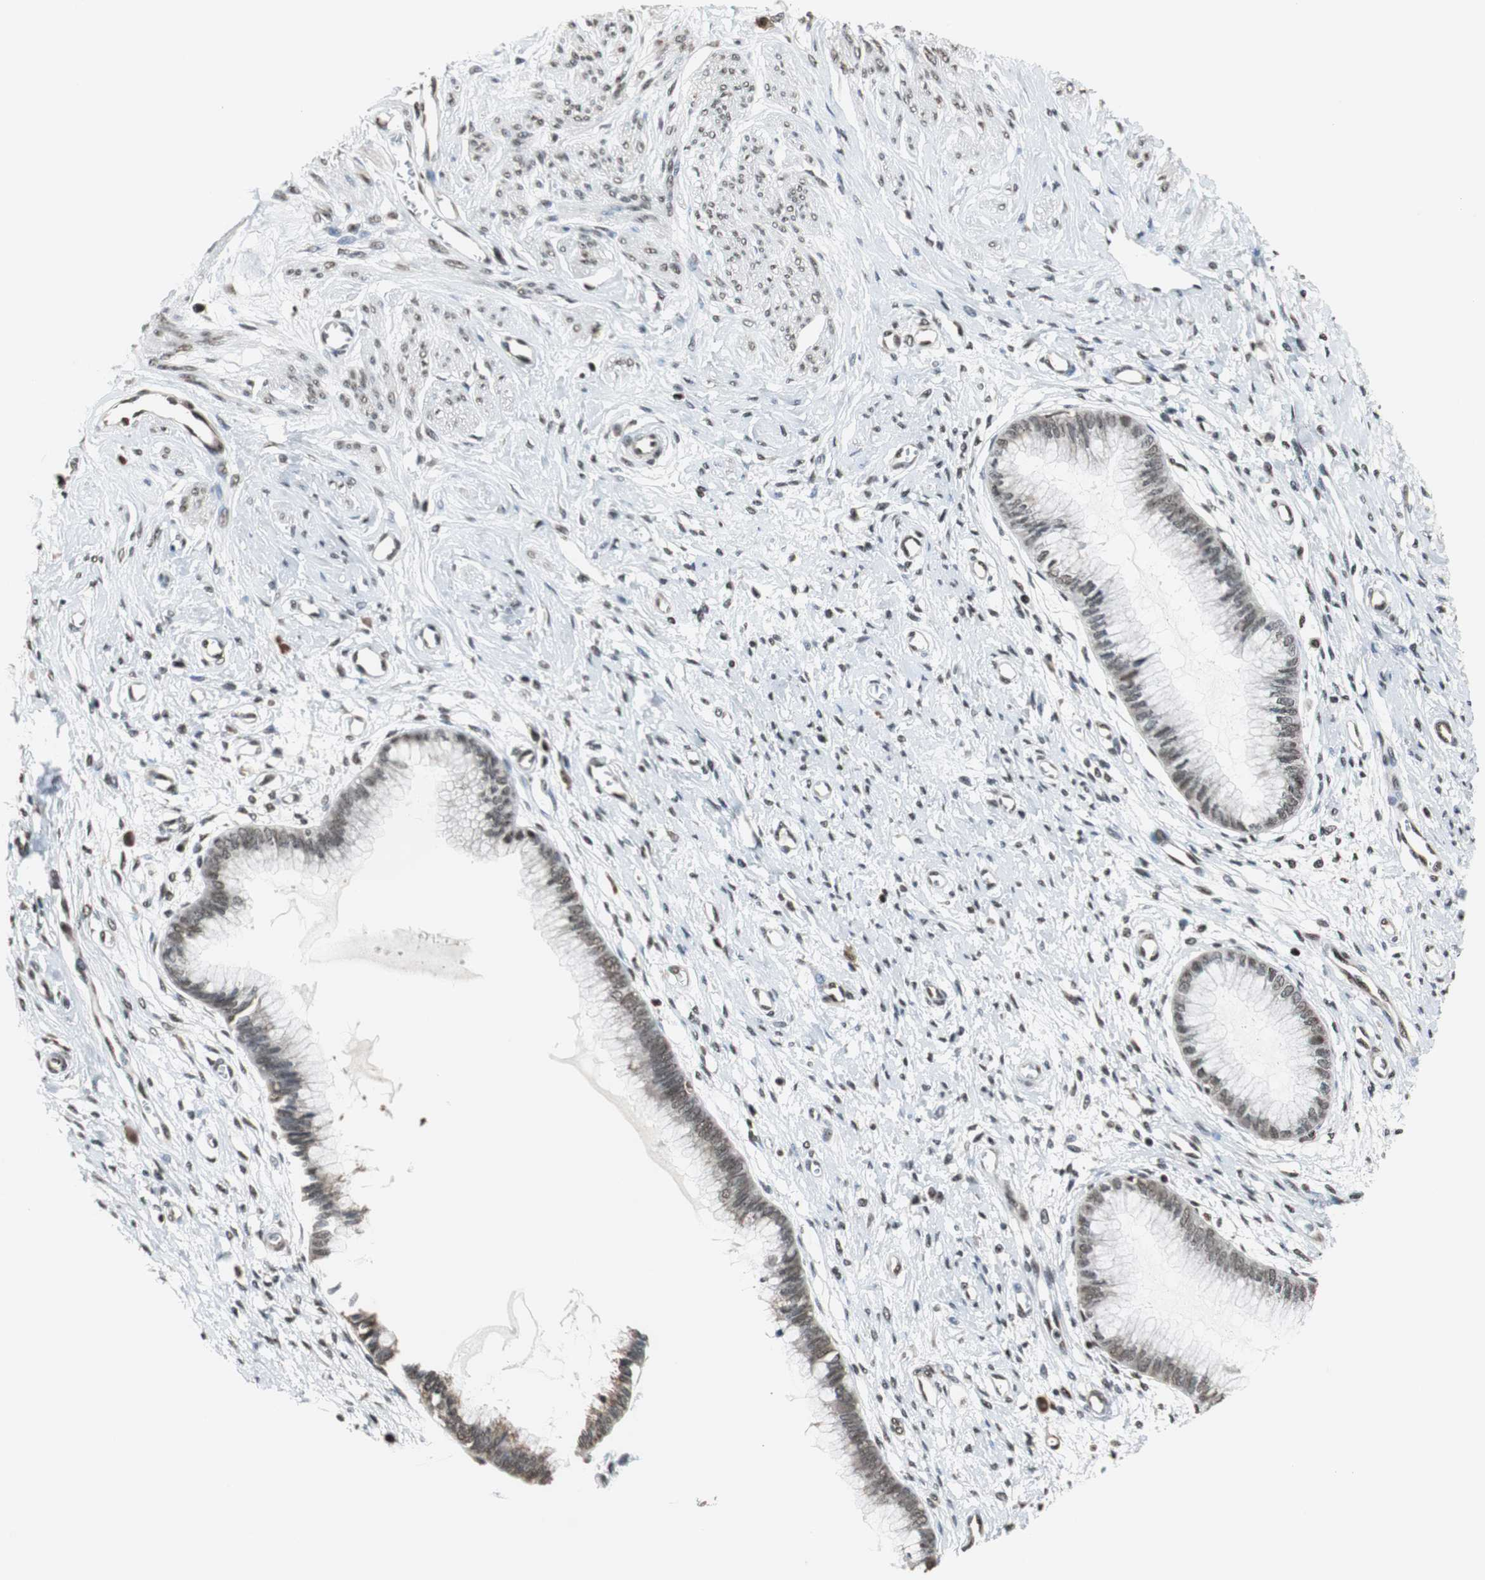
{"staining": {"intensity": "weak", "quantity": ">75%", "location": "nuclear"}, "tissue": "cervix", "cell_type": "Glandular cells", "image_type": "normal", "snomed": [{"axis": "morphology", "description": "Normal tissue, NOS"}, {"axis": "topography", "description": "Cervix"}], "caption": "Protein positivity by immunohistochemistry reveals weak nuclear expression in approximately >75% of glandular cells in normal cervix. (IHC, brightfield microscopy, high magnification).", "gene": "REST", "patient": {"sex": "female", "age": 55}}